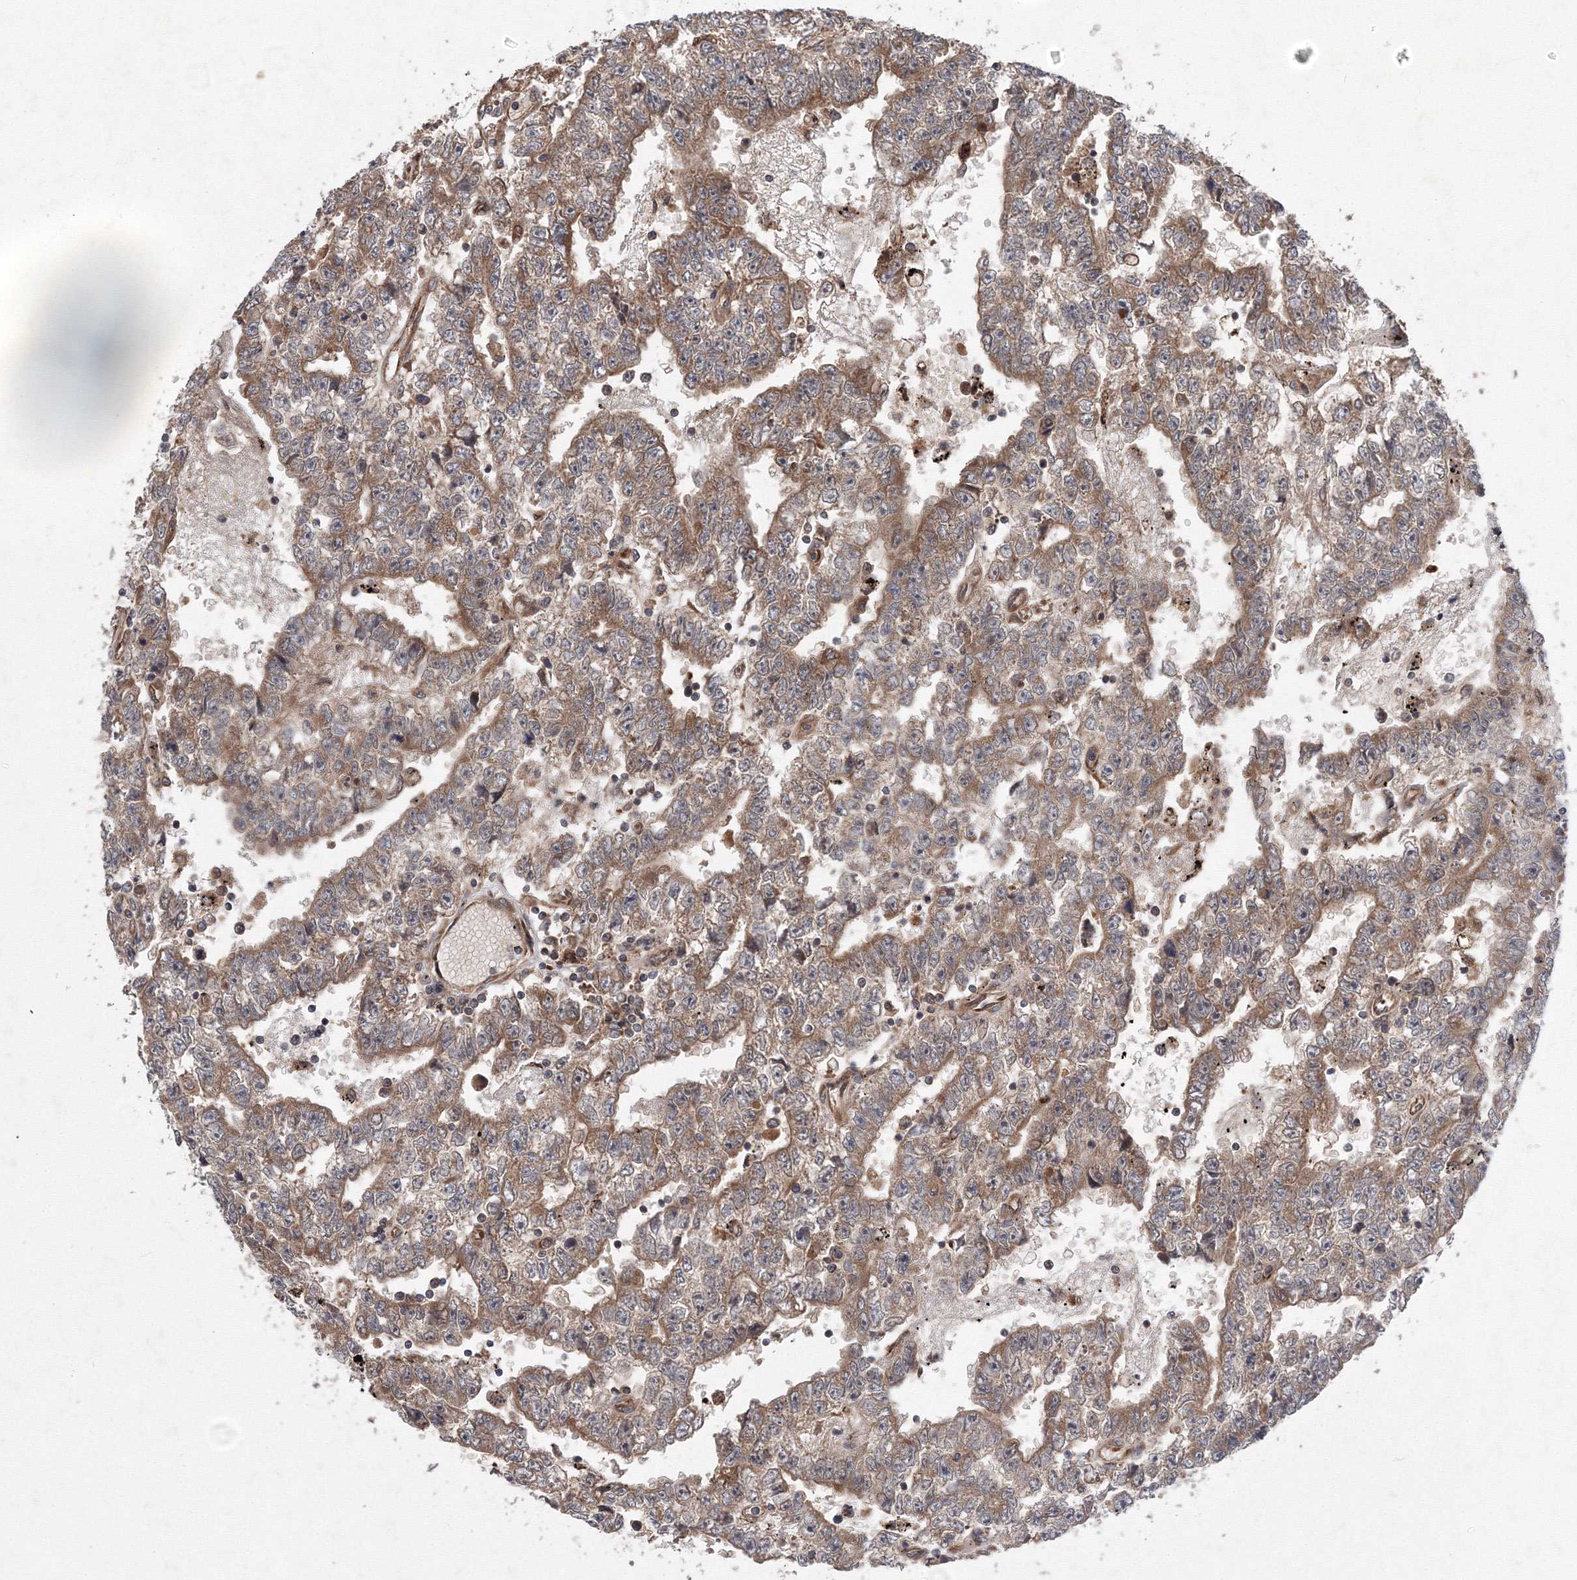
{"staining": {"intensity": "moderate", "quantity": ">75%", "location": "cytoplasmic/membranous"}, "tissue": "testis cancer", "cell_type": "Tumor cells", "image_type": "cancer", "snomed": [{"axis": "morphology", "description": "Carcinoma, Embryonal, NOS"}, {"axis": "topography", "description": "Testis"}], "caption": "Immunohistochemical staining of human embryonal carcinoma (testis) reveals medium levels of moderate cytoplasmic/membranous staining in approximately >75% of tumor cells. Using DAB (brown) and hematoxylin (blue) stains, captured at high magnification using brightfield microscopy.", "gene": "ATG3", "patient": {"sex": "male", "age": 25}}